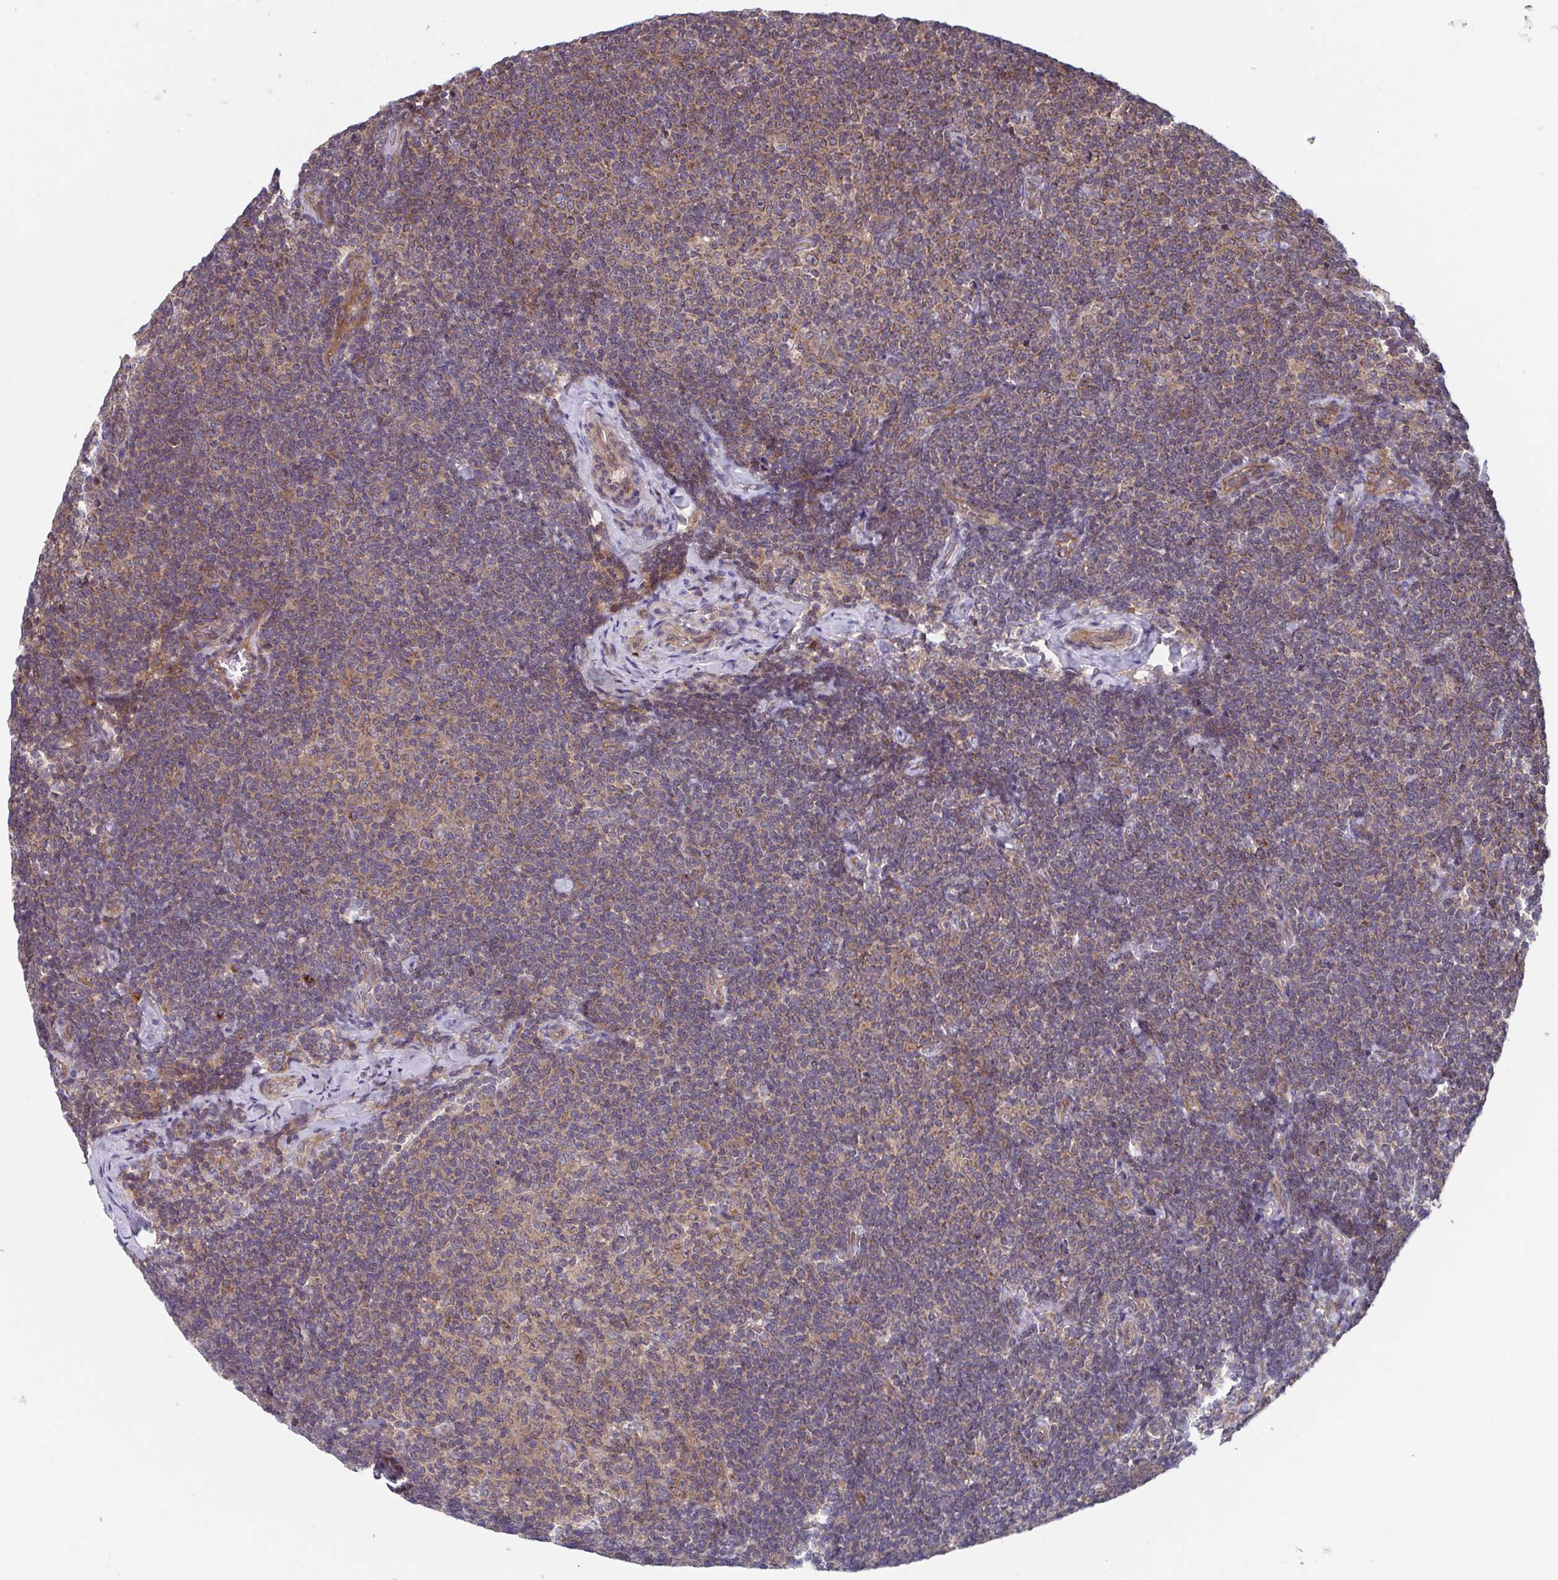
{"staining": {"intensity": "weak", "quantity": "25%-75%", "location": "cytoplasmic/membranous"}, "tissue": "lymphoma", "cell_type": "Tumor cells", "image_type": "cancer", "snomed": [{"axis": "morphology", "description": "Malignant lymphoma, non-Hodgkin's type, Low grade"}, {"axis": "topography", "description": "Lymph node"}], "caption": "Weak cytoplasmic/membranous protein expression is identified in about 25%-75% of tumor cells in low-grade malignant lymphoma, non-Hodgkin's type. The staining is performed using DAB (3,3'-diaminobenzidine) brown chromogen to label protein expression. The nuclei are counter-stained blue using hematoxylin.", "gene": "COPB1", "patient": {"sex": "male", "age": 81}}